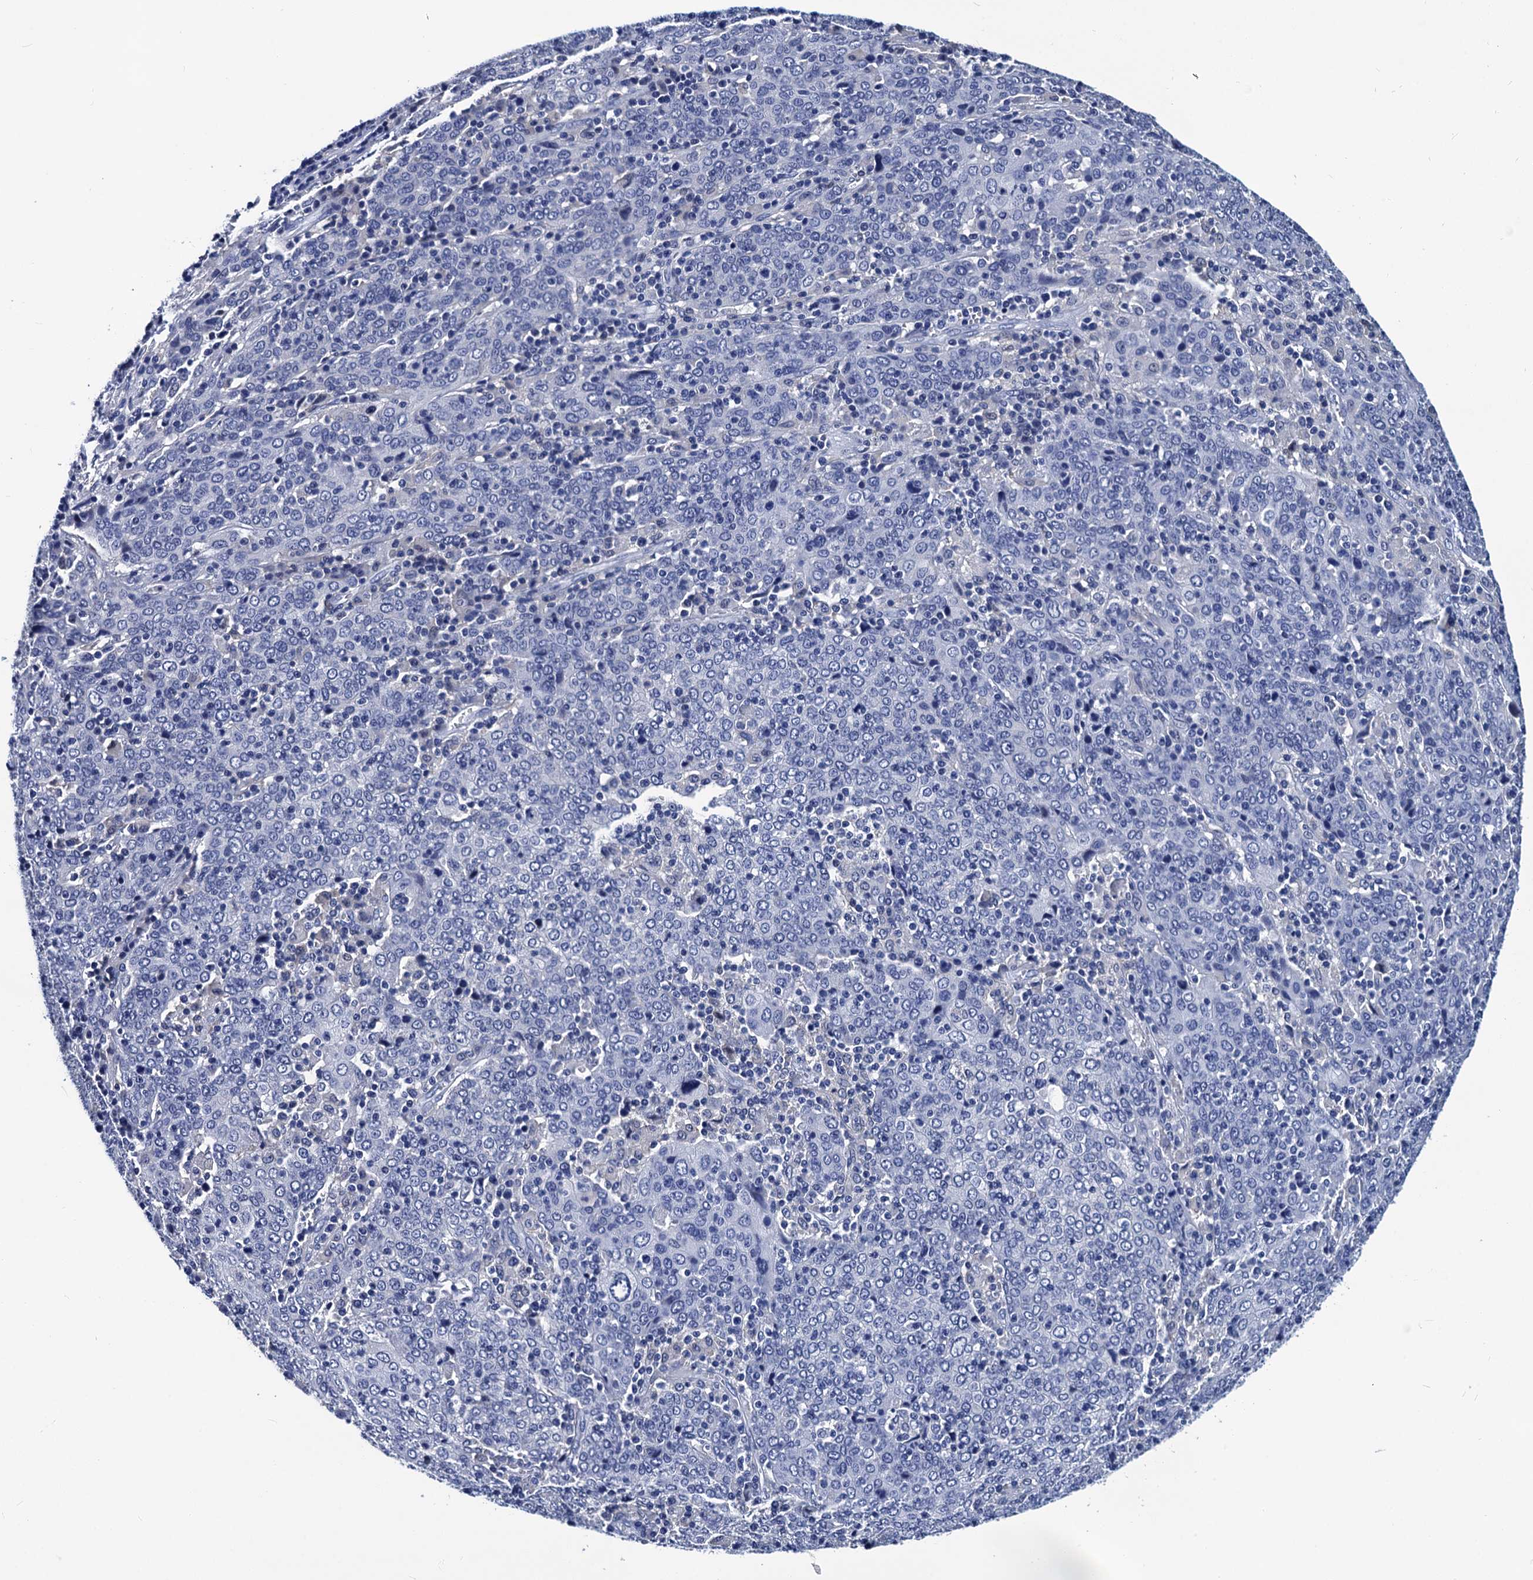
{"staining": {"intensity": "negative", "quantity": "none", "location": "none"}, "tissue": "cervical cancer", "cell_type": "Tumor cells", "image_type": "cancer", "snomed": [{"axis": "morphology", "description": "Squamous cell carcinoma, NOS"}, {"axis": "topography", "description": "Cervix"}], "caption": "Immunohistochemistry micrograph of neoplastic tissue: cervical squamous cell carcinoma stained with DAB (3,3'-diaminobenzidine) displays no significant protein positivity in tumor cells.", "gene": "LRRC30", "patient": {"sex": "female", "age": 67}}